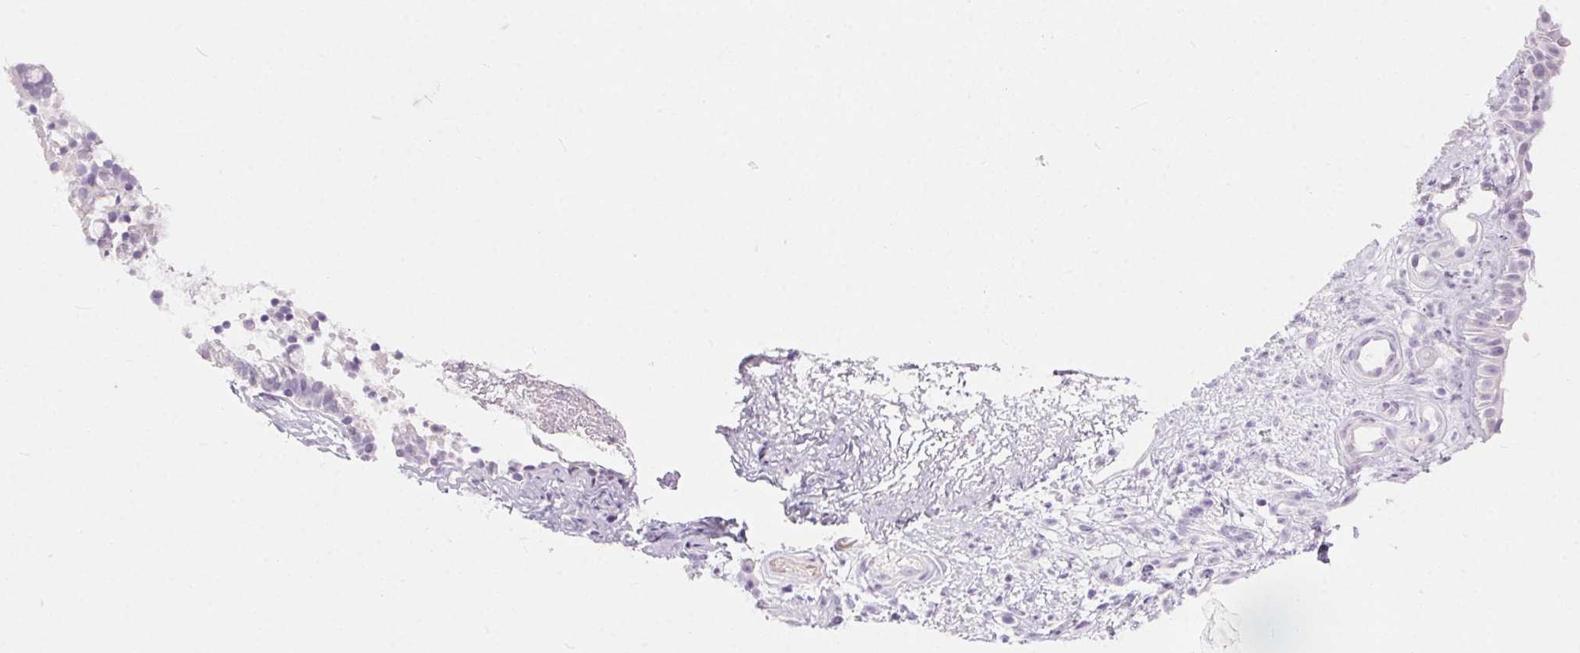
{"staining": {"intensity": "negative", "quantity": "none", "location": "none"}, "tissue": "nasopharynx", "cell_type": "Respiratory epithelial cells", "image_type": "normal", "snomed": [{"axis": "morphology", "description": "Normal tissue, NOS"}, {"axis": "topography", "description": "Nasopharynx"}], "caption": "IHC of benign nasopharynx demonstrates no staining in respiratory epithelial cells.", "gene": "BEND2", "patient": {"sex": "male", "age": 24}}